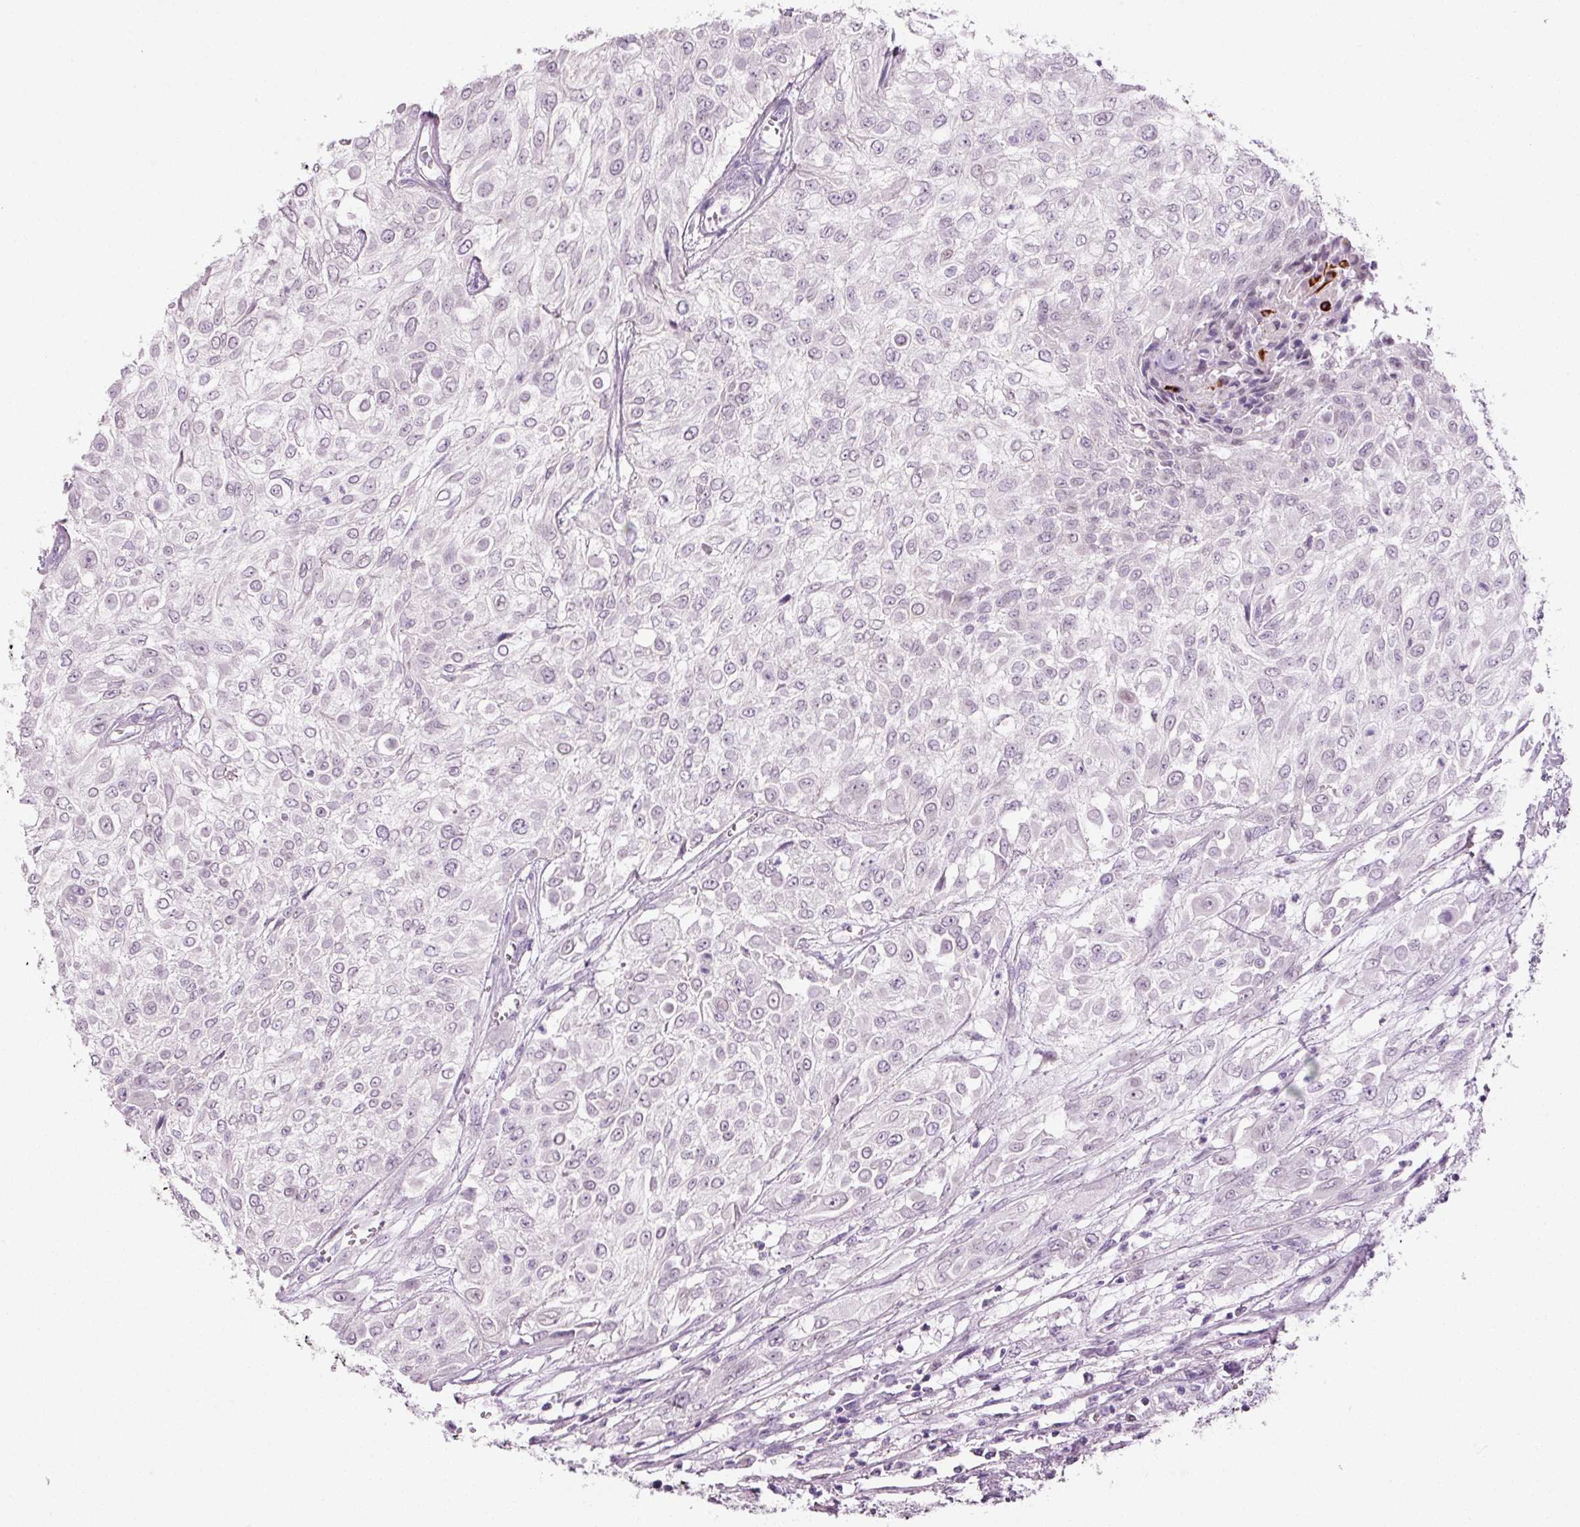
{"staining": {"intensity": "negative", "quantity": "none", "location": "none"}, "tissue": "urothelial cancer", "cell_type": "Tumor cells", "image_type": "cancer", "snomed": [{"axis": "morphology", "description": "Urothelial carcinoma, High grade"}, {"axis": "topography", "description": "Urinary bladder"}], "caption": "This is an immunohistochemistry photomicrograph of human urothelial cancer. There is no positivity in tumor cells.", "gene": "ANKRD20A1", "patient": {"sex": "male", "age": 57}}